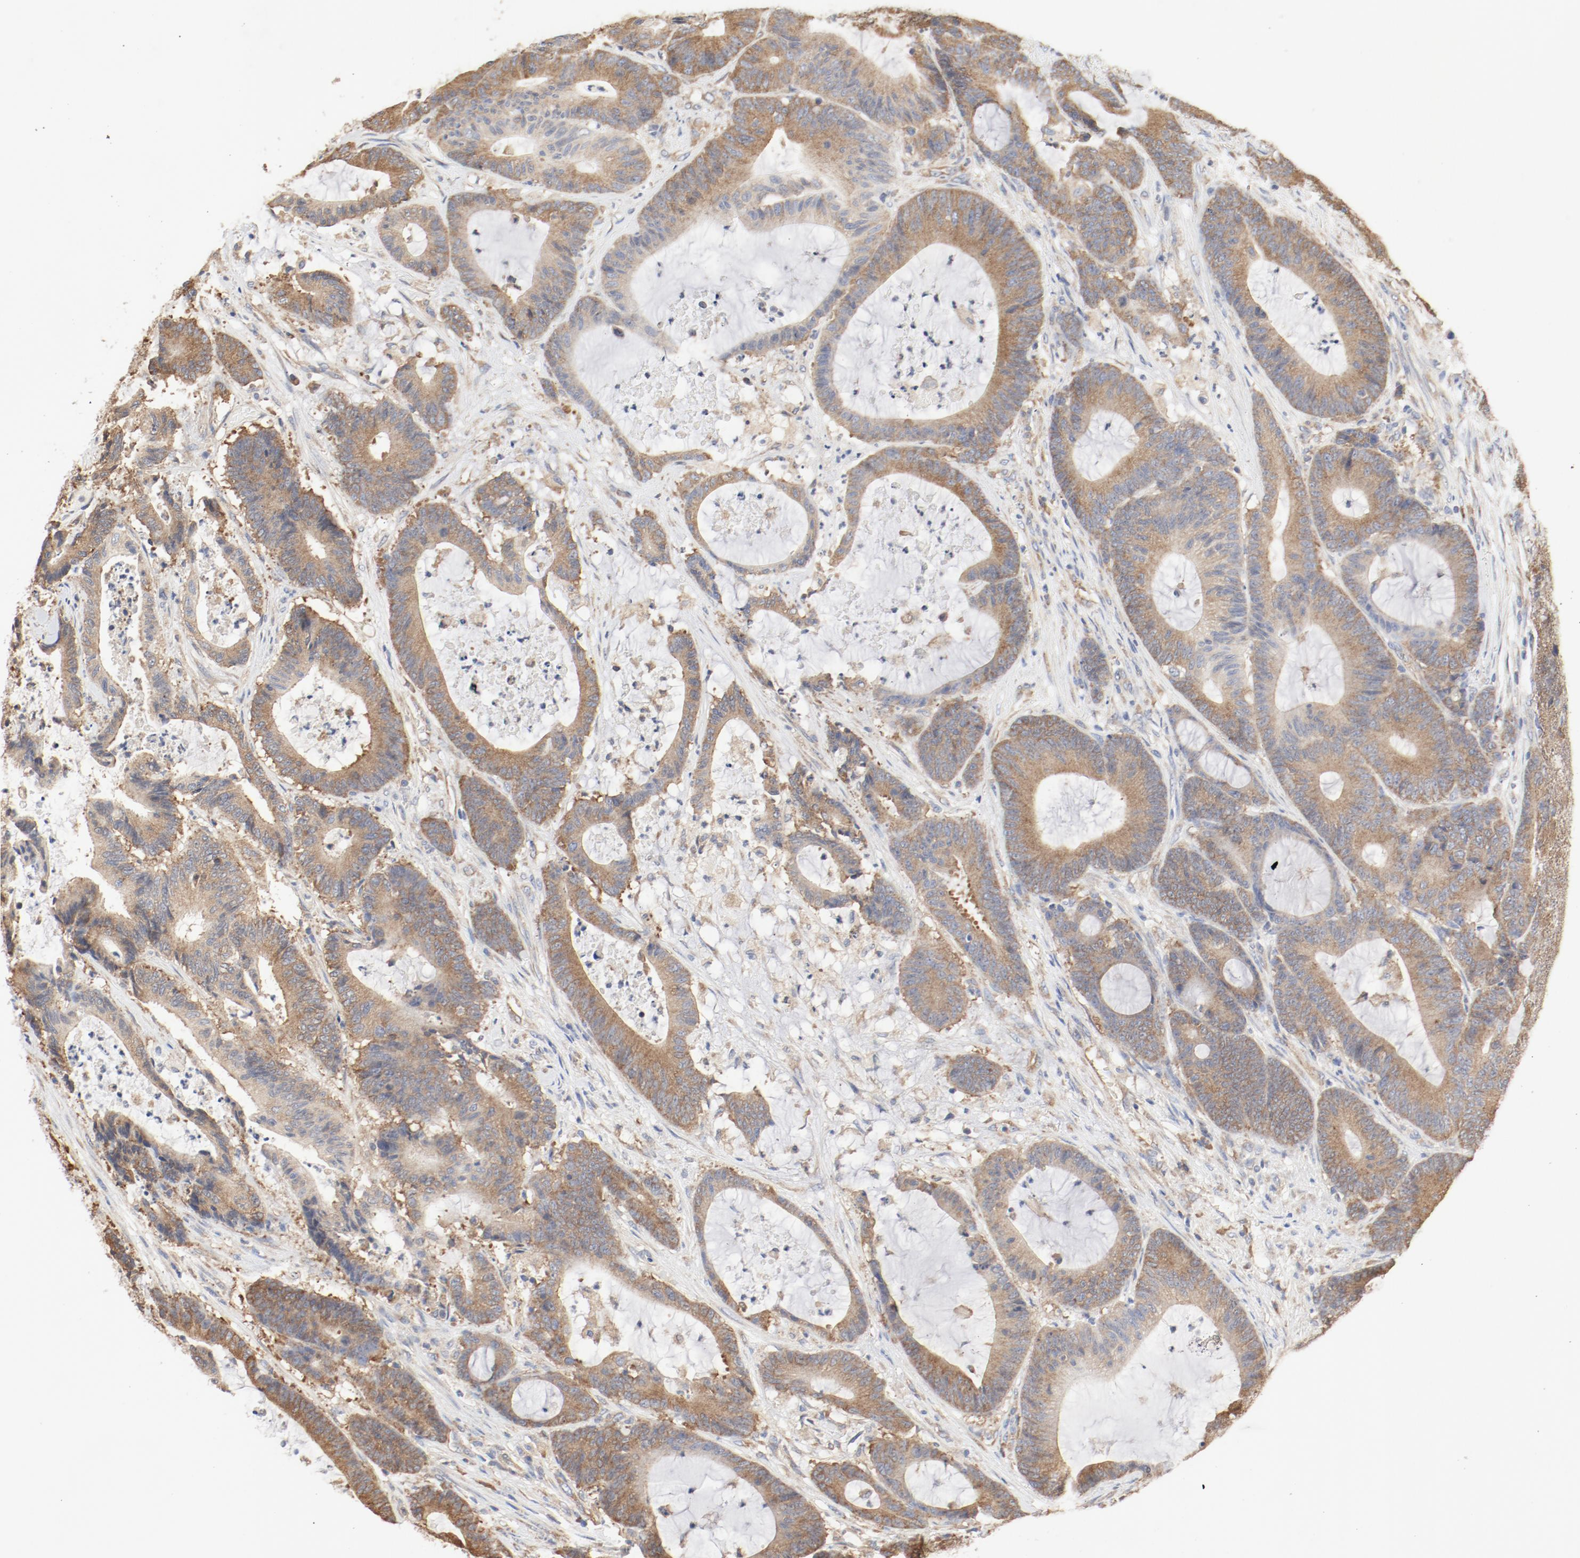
{"staining": {"intensity": "moderate", "quantity": ">75%", "location": "cytoplasmic/membranous"}, "tissue": "colorectal cancer", "cell_type": "Tumor cells", "image_type": "cancer", "snomed": [{"axis": "morphology", "description": "Adenocarcinoma, NOS"}, {"axis": "topography", "description": "Colon"}], "caption": "Protein staining by immunohistochemistry (IHC) displays moderate cytoplasmic/membranous expression in approximately >75% of tumor cells in adenocarcinoma (colorectal). Immunohistochemistry (ihc) stains the protein of interest in brown and the nuclei are stained blue.", "gene": "RPS6", "patient": {"sex": "female", "age": 84}}